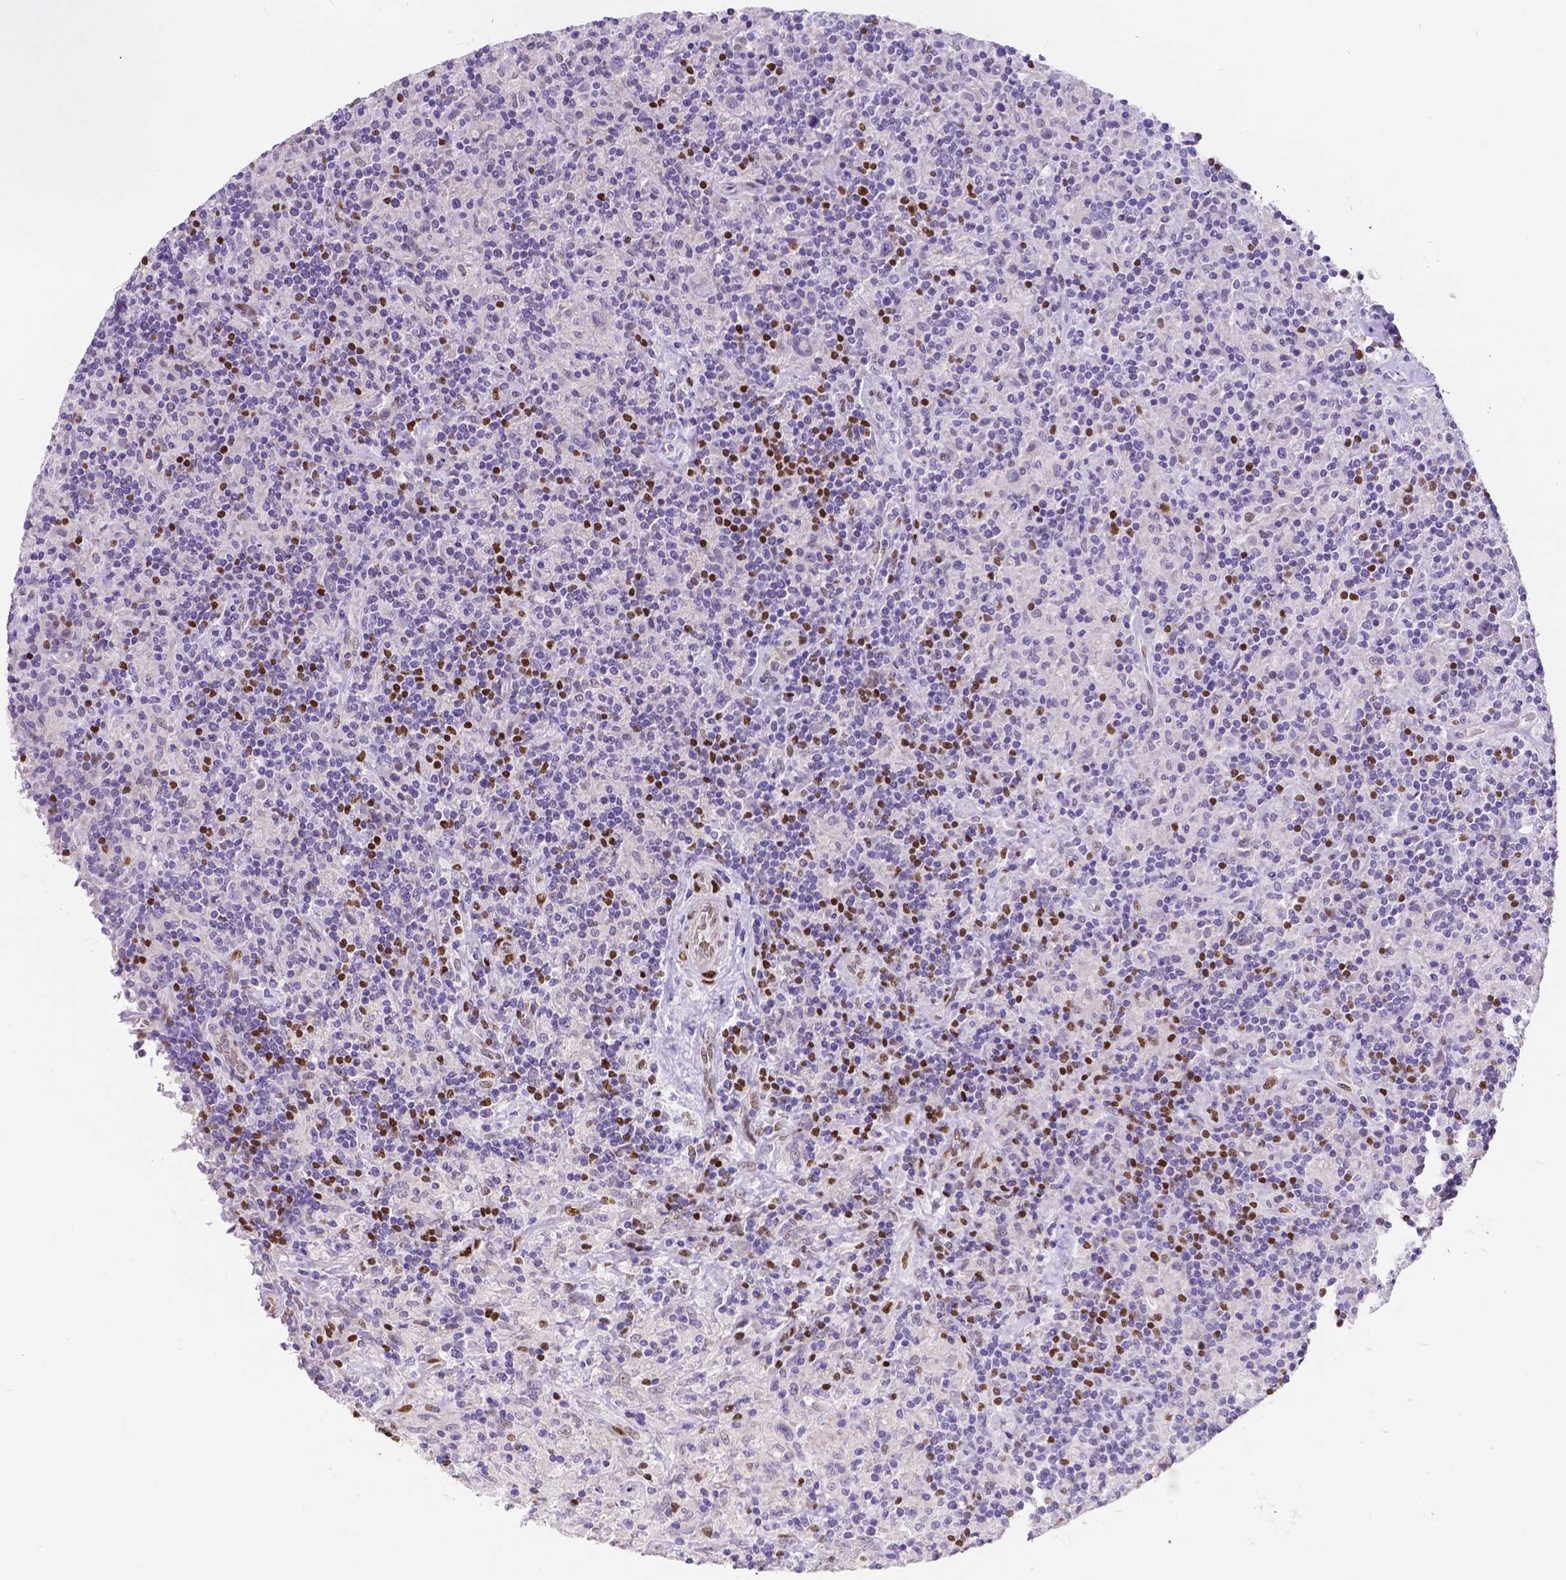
{"staining": {"intensity": "negative", "quantity": "none", "location": "none"}, "tissue": "lymphoma", "cell_type": "Tumor cells", "image_type": "cancer", "snomed": [{"axis": "morphology", "description": "Hodgkin's disease, NOS"}, {"axis": "topography", "description": "Lymph node"}], "caption": "This histopathology image is of Hodgkin's disease stained with immunohistochemistry to label a protein in brown with the nuclei are counter-stained blue. There is no staining in tumor cells. (DAB (3,3'-diaminobenzidine) immunohistochemistry visualized using brightfield microscopy, high magnification).", "gene": "MEF2C", "patient": {"sex": "male", "age": 70}}